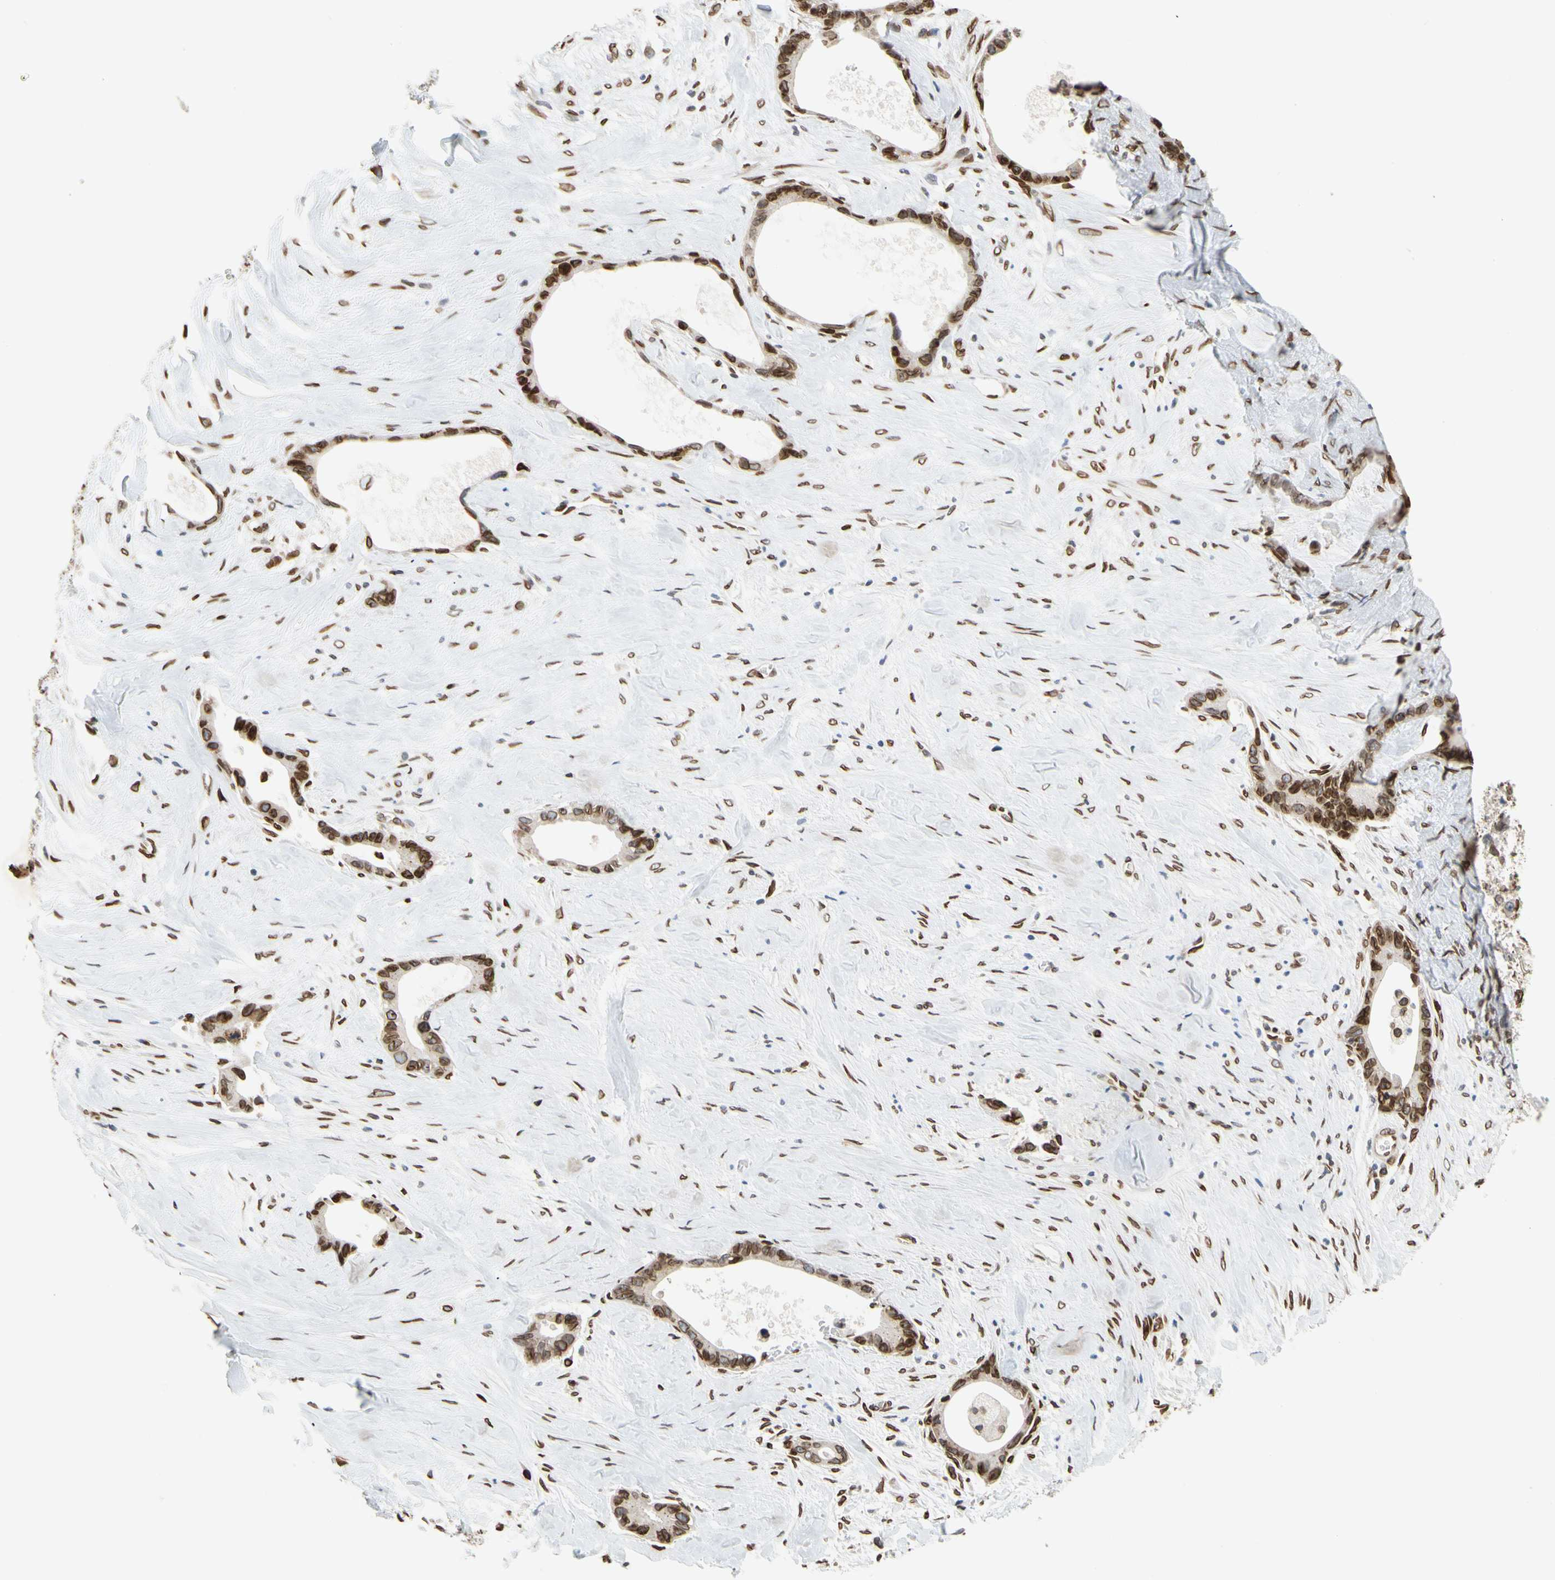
{"staining": {"intensity": "strong", "quantity": ">75%", "location": "cytoplasmic/membranous,nuclear"}, "tissue": "liver cancer", "cell_type": "Tumor cells", "image_type": "cancer", "snomed": [{"axis": "morphology", "description": "Cholangiocarcinoma"}, {"axis": "topography", "description": "Liver"}], "caption": "High-magnification brightfield microscopy of liver cancer (cholangiocarcinoma) stained with DAB (brown) and counterstained with hematoxylin (blue). tumor cells exhibit strong cytoplasmic/membranous and nuclear expression is identified in approximately>75% of cells. Using DAB (brown) and hematoxylin (blue) stains, captured at high magnification using brightfield microscopy.", "gene": "SUN1", "patient": {"sex": "female", "age": 55}}